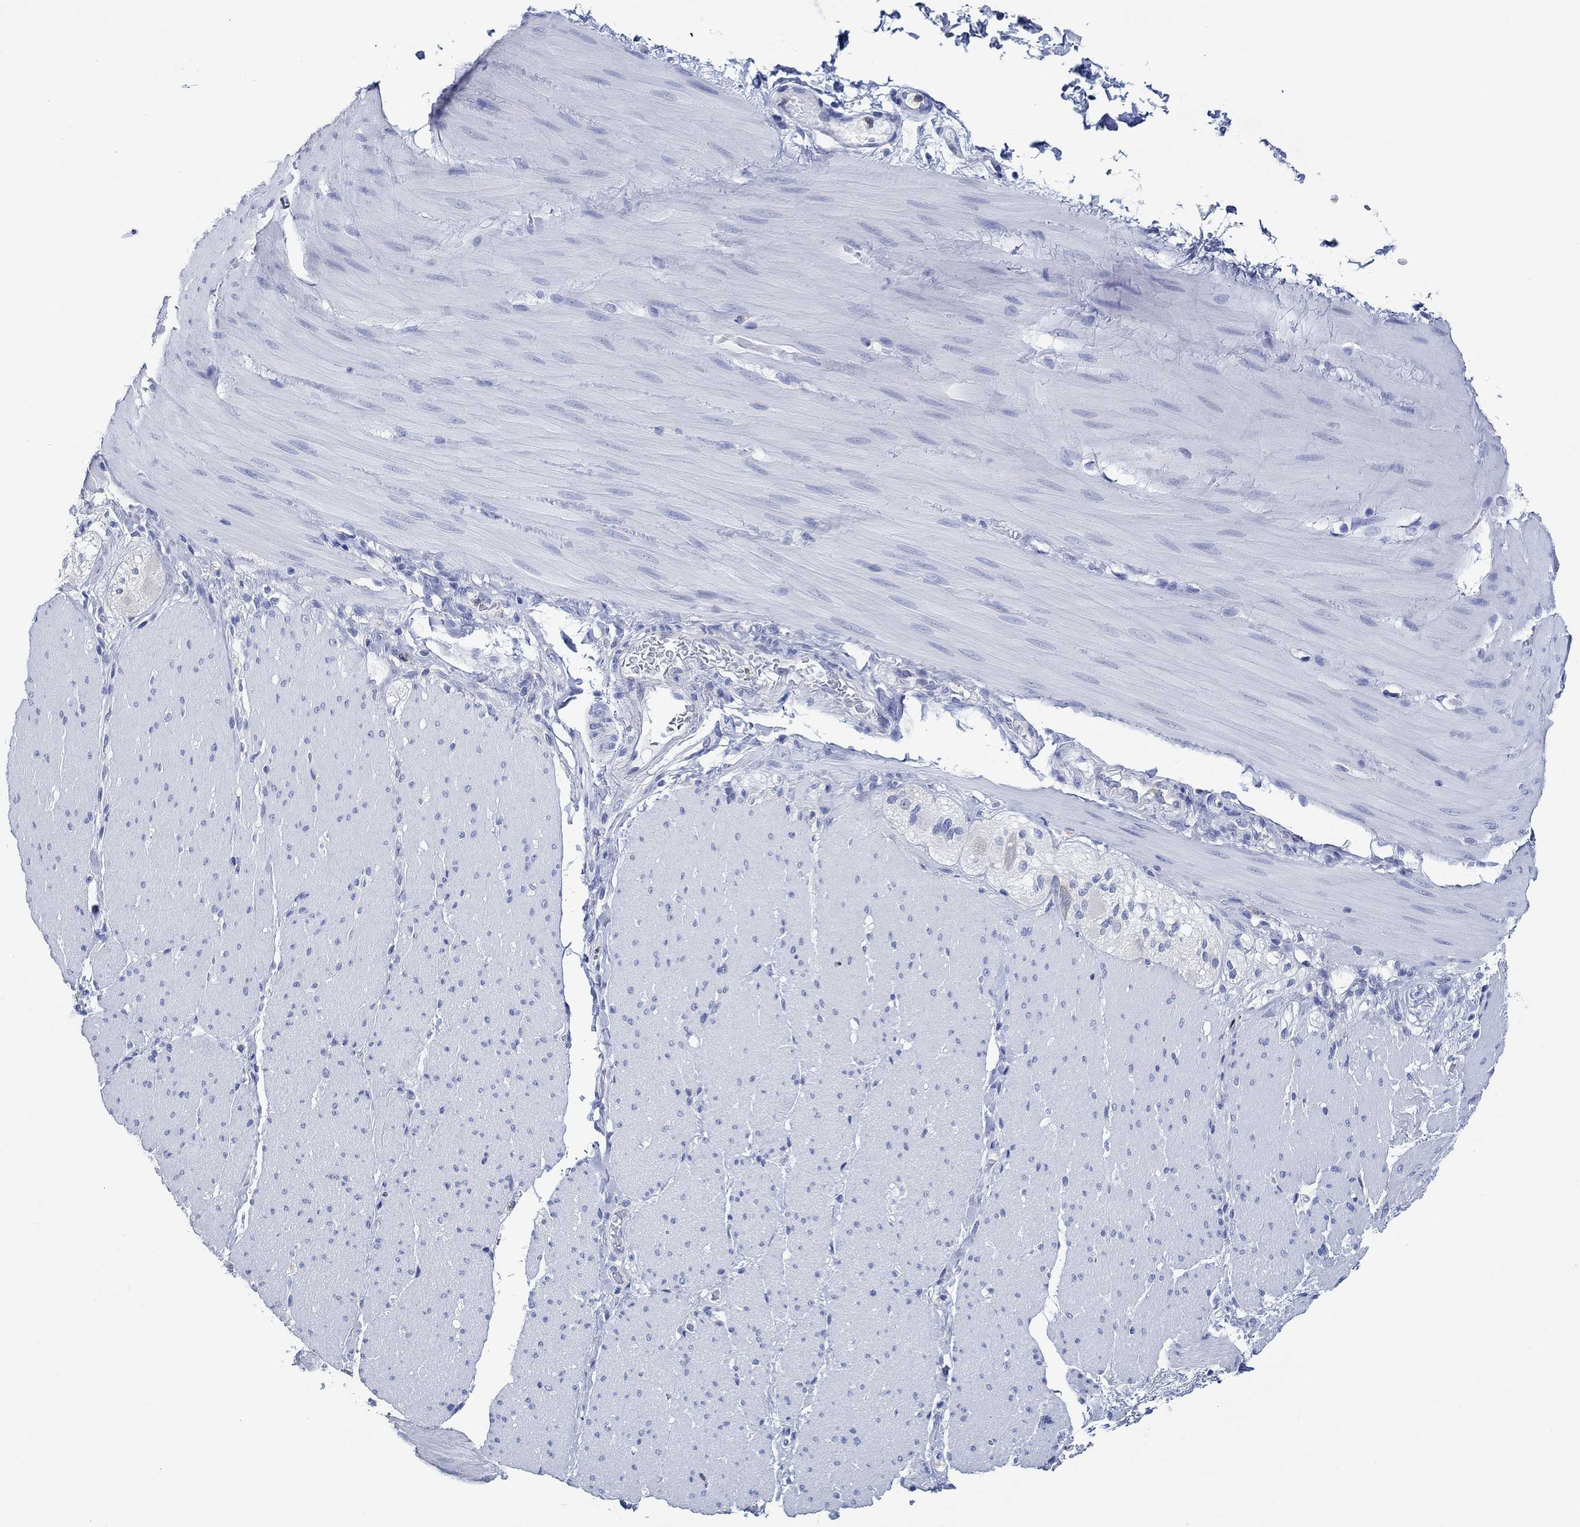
{"staining": {"intensity": "negative", "quantity": "none", "location": "none"}, "tissue": "adipose tissue", "cell_type": "Adipocytes", "image_type": "normal", "snomed": [{"axis": "morphology", "description": "Normal tissue, NOS"}, {"axis": "topography", "description": "Smooth muscle"}, {"axis": "topography", "description": "Duodenum"}, {"axis": "topography", "description": "Peripheral nerve tissue"}], "caption": "Benign adipose tissue was stained to show a protein in brown. There is no significant staining in adipocytes. Brightfield microscopy of IHC stained with DAB (brown) and hematoxylin (blue), captured at high magnification.", "gene": "ZNF671", "patient": {"sex": "female", "age": 61}}